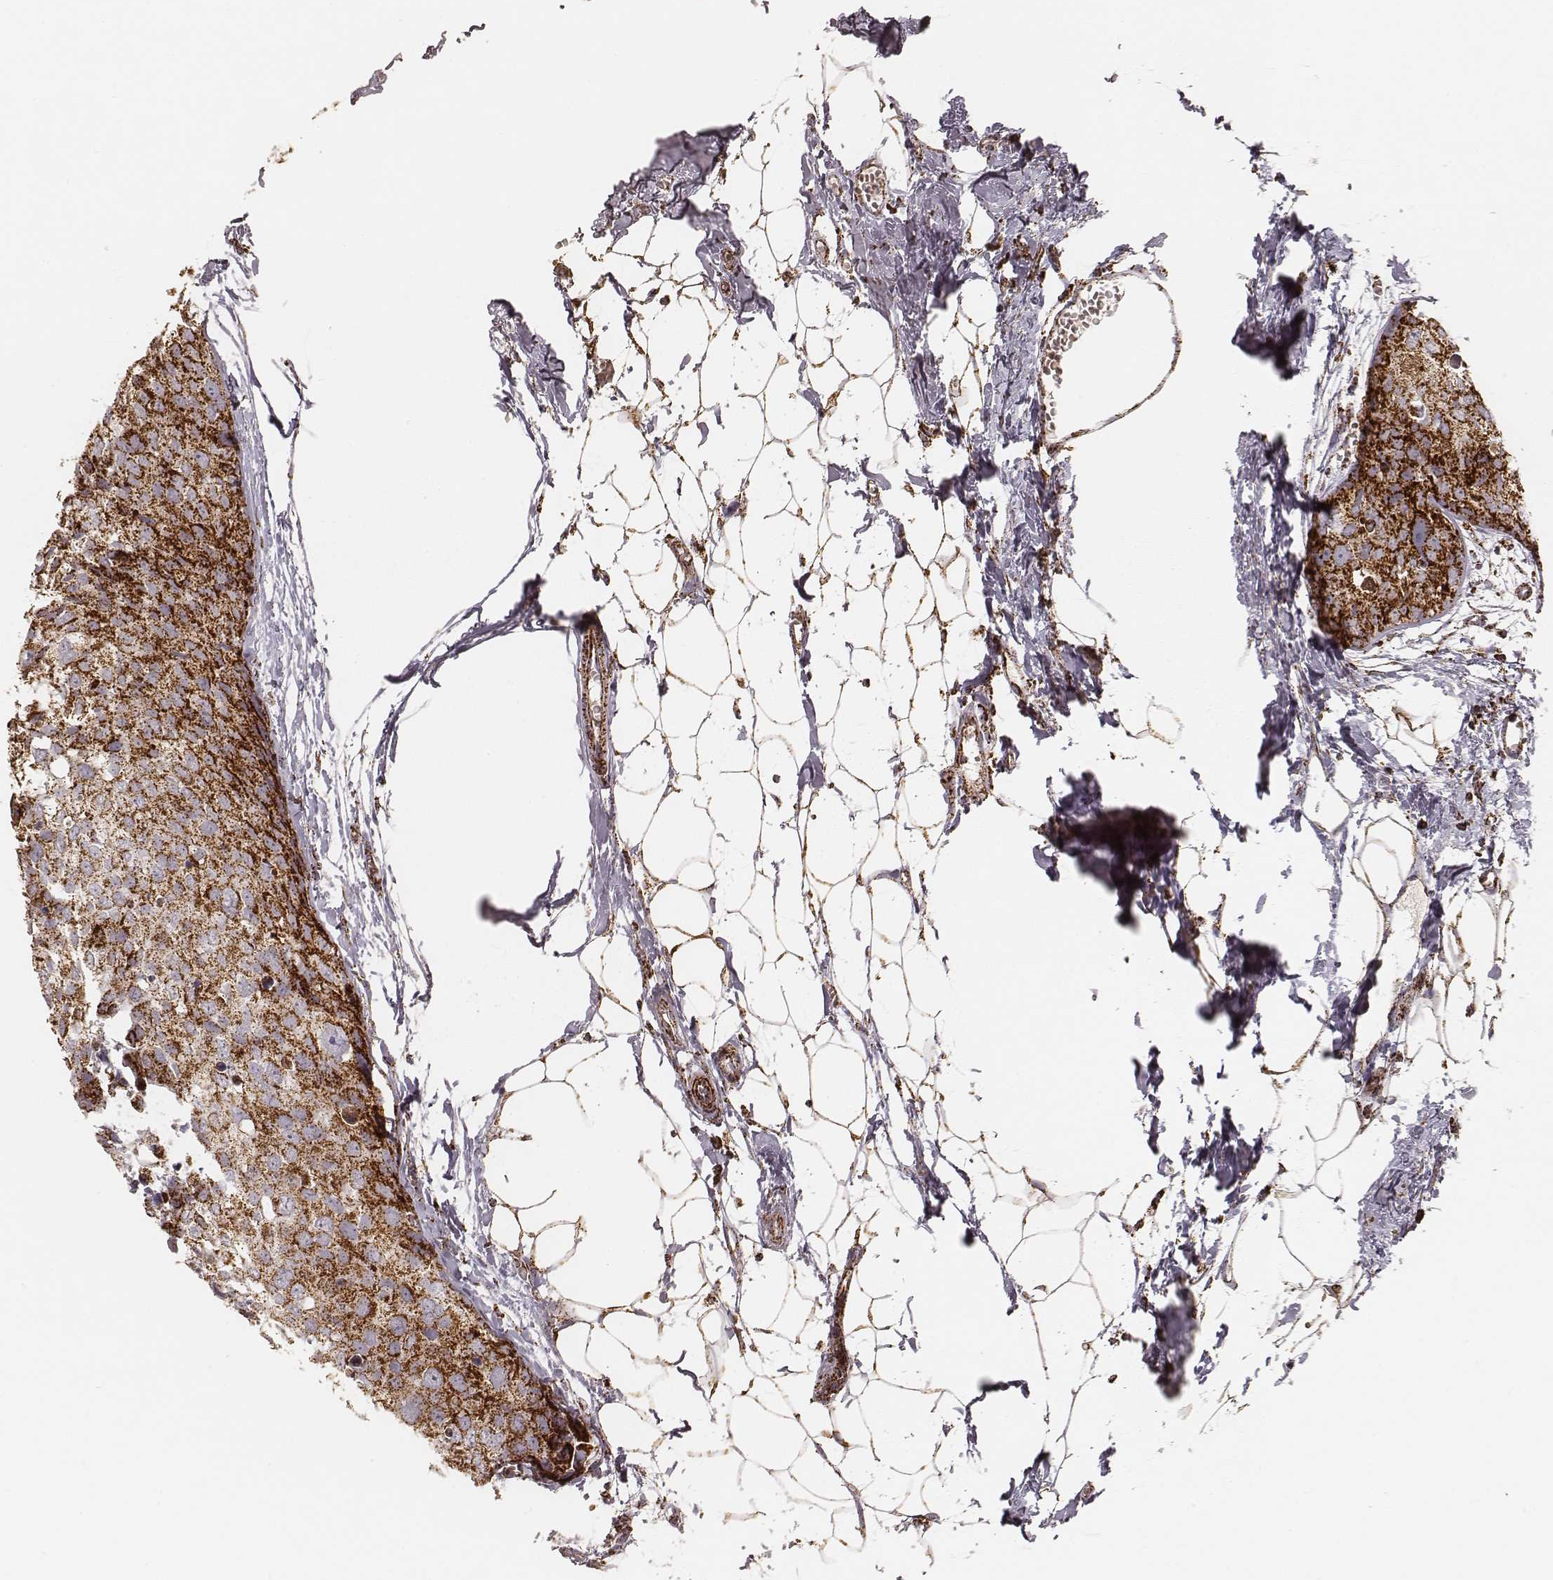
{"staining": {"intensity": "strong", "quantity": ">75%", "location": "cytoplasmic/membranous"}, "tissue": "breast cancer", "cell_type": "Tumor cells", "image_type": "cancer", "snomed": [{"axis": "morphology", "description": "Duct carcinoma"}, {"axis": "topography", "description": "Breast"}], "caption": "Brown immunohistochemical staining in human breast cancer (invasive ductal carcinoma) demonstrates strong cytoplasmic/membranous expression in approximately >75% of tumor cells.", "gene": "CS", "patient": {"sex": "female", "age": 38}}